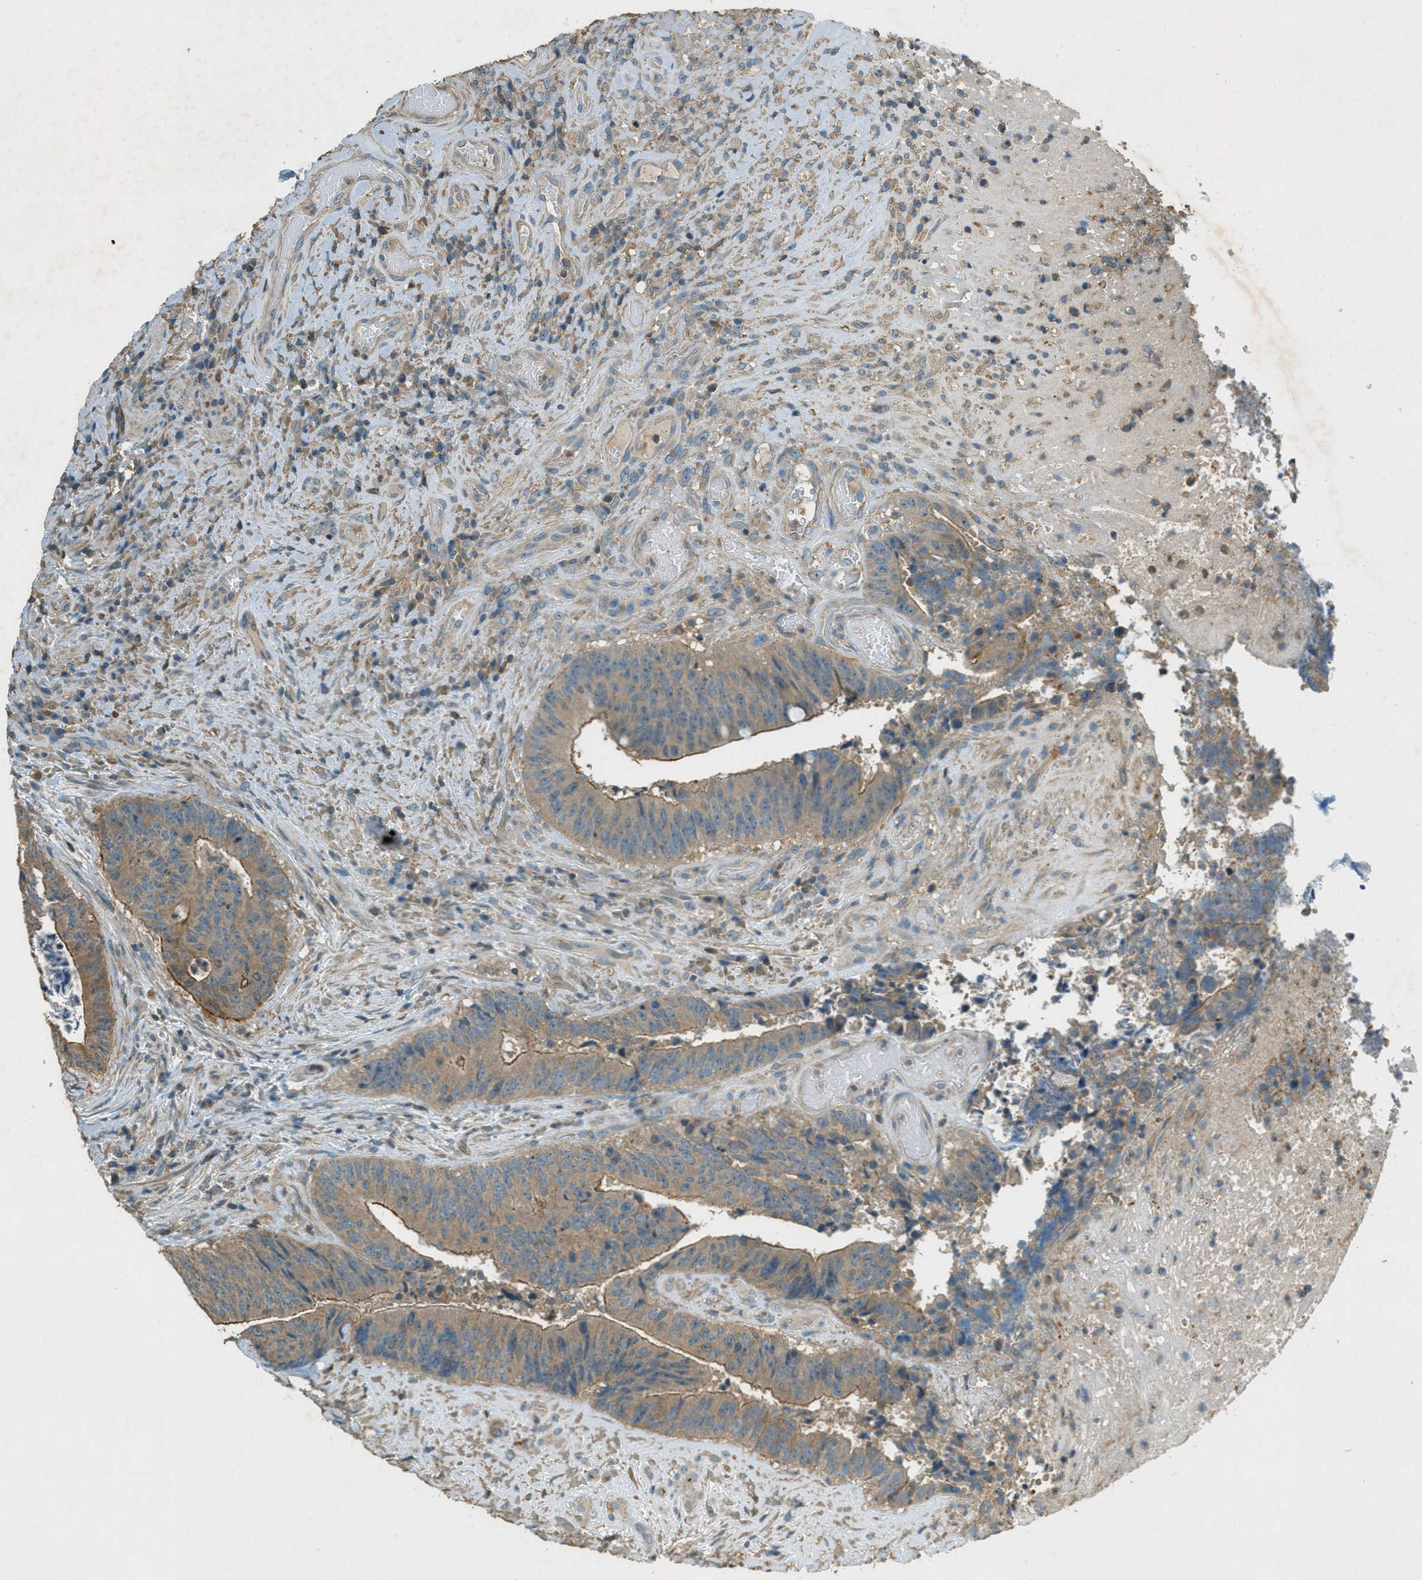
{"staining": {"intensity": "moderate", "quantity": ">75%", "location": "cytoplasmic/membranous"}, "tissue": "colorectal cancer", "cell_type": "Tumor cells", "image_type": "cancer", "snomed": [{"axis": "morphology", "description": "Adenocarcinoma, NOS"}, {"axis": "topography", "description": "Rectum"}], "caption": "An immunohistochemistry (IHC) histopathology image of tumor tissue is shown. Protein staining in brown highlights moderate cytoplasmic/membranous positivity in colorectal cancer (adenocarcinoma) within tumor cells.", "gene": "NUDT4", "patient": {"sex": "male", "age": 72}}